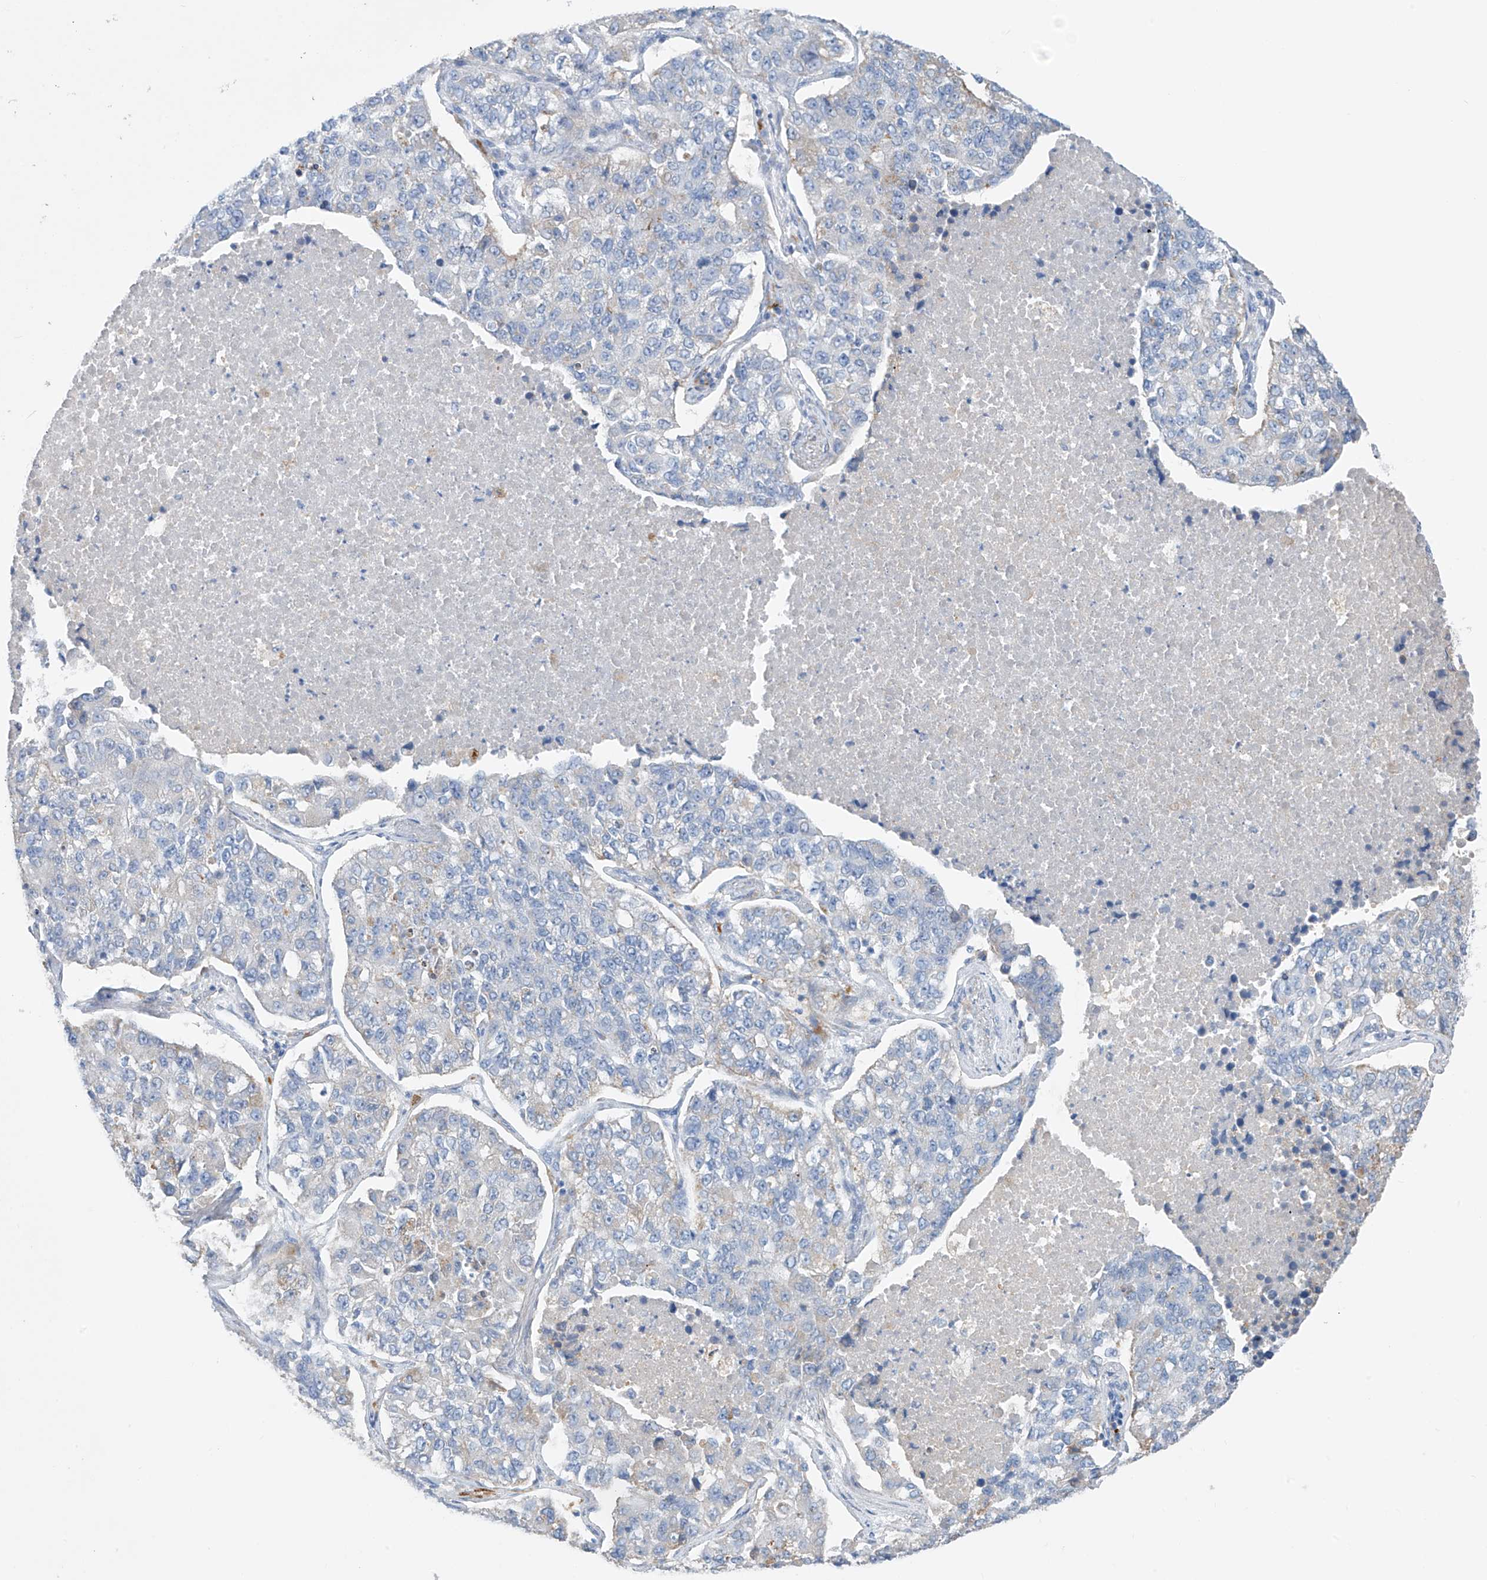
{"staining": {"intensity": "negative", "quantity": "none", "location": "none"}, "tissue": "lung cancer", "cell_type": "Tumor cells", "image_type": "cancer", "snomed": [{"axis": "morphology", "description": "Adenocarcinoma, NOS"}, {"axis": "topography", "description": "Lung"}], "caption": "An image of human lung cancer (adenocarcinoma) is negative for staining in tumor cells.", "gene": "GLMP", "patient": {"sex": "male", "age": 49}}